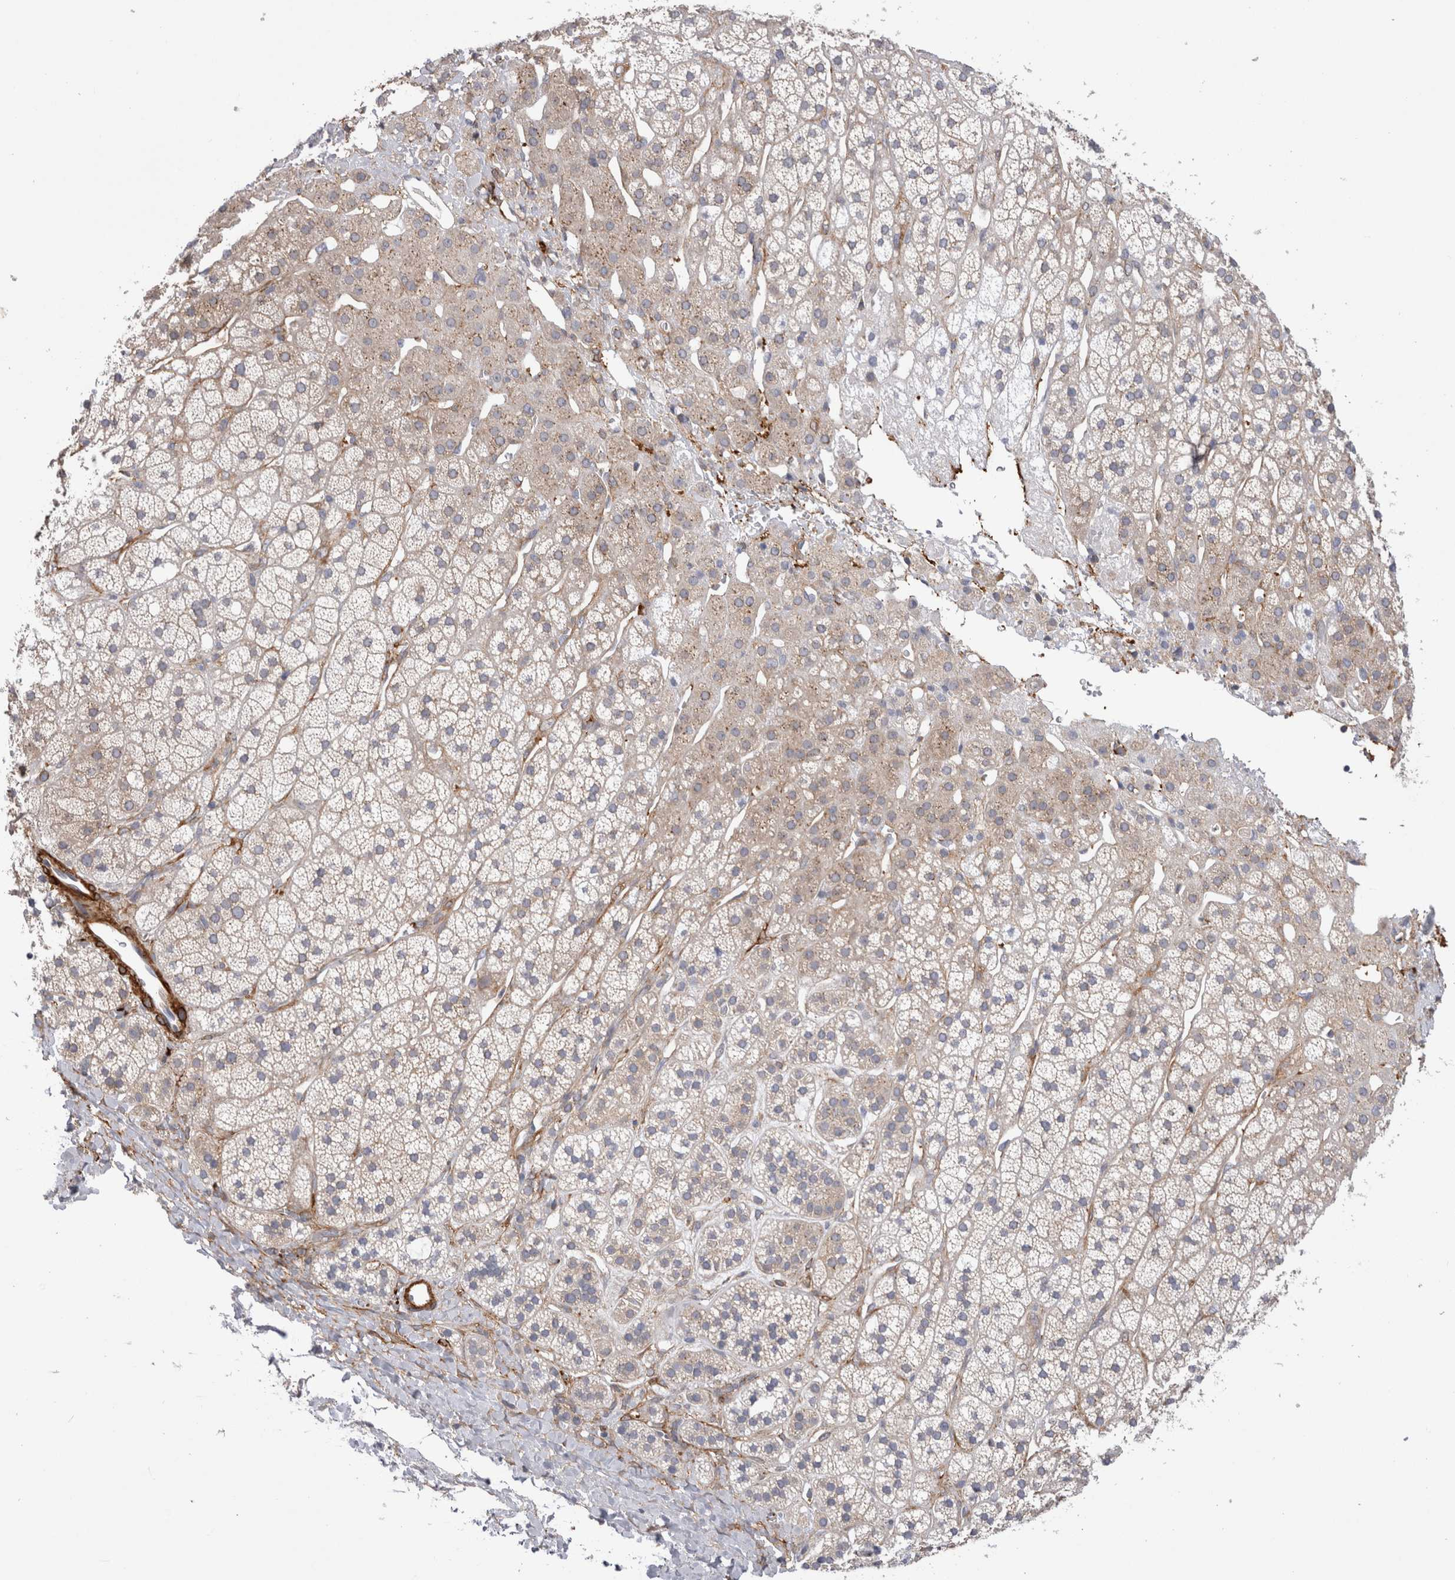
{"staining": {"intensity": "weak", "quantity": "<25%", "location": "cytoplasmic/membranous"}, "tissue": "adrenal gland", "cell_type": "Glandular cells", "image_type": "normal", "snomed": [{"axis": "morphology", "description": "Normal tissue, NOS"}, {"axis": "topography", "description": "Adrenal gland"}], "caption": "Protein analysis of unremarkable adrenal gland exhibits no significant staining in glandular cells. Brightfield microscopy of immunohistochemistry stained with DAB (brown) and hematoxylin (blue), captured at high magnification.", "gene": "EPRS1", "patient": {"sex": "male", "age": 56}}